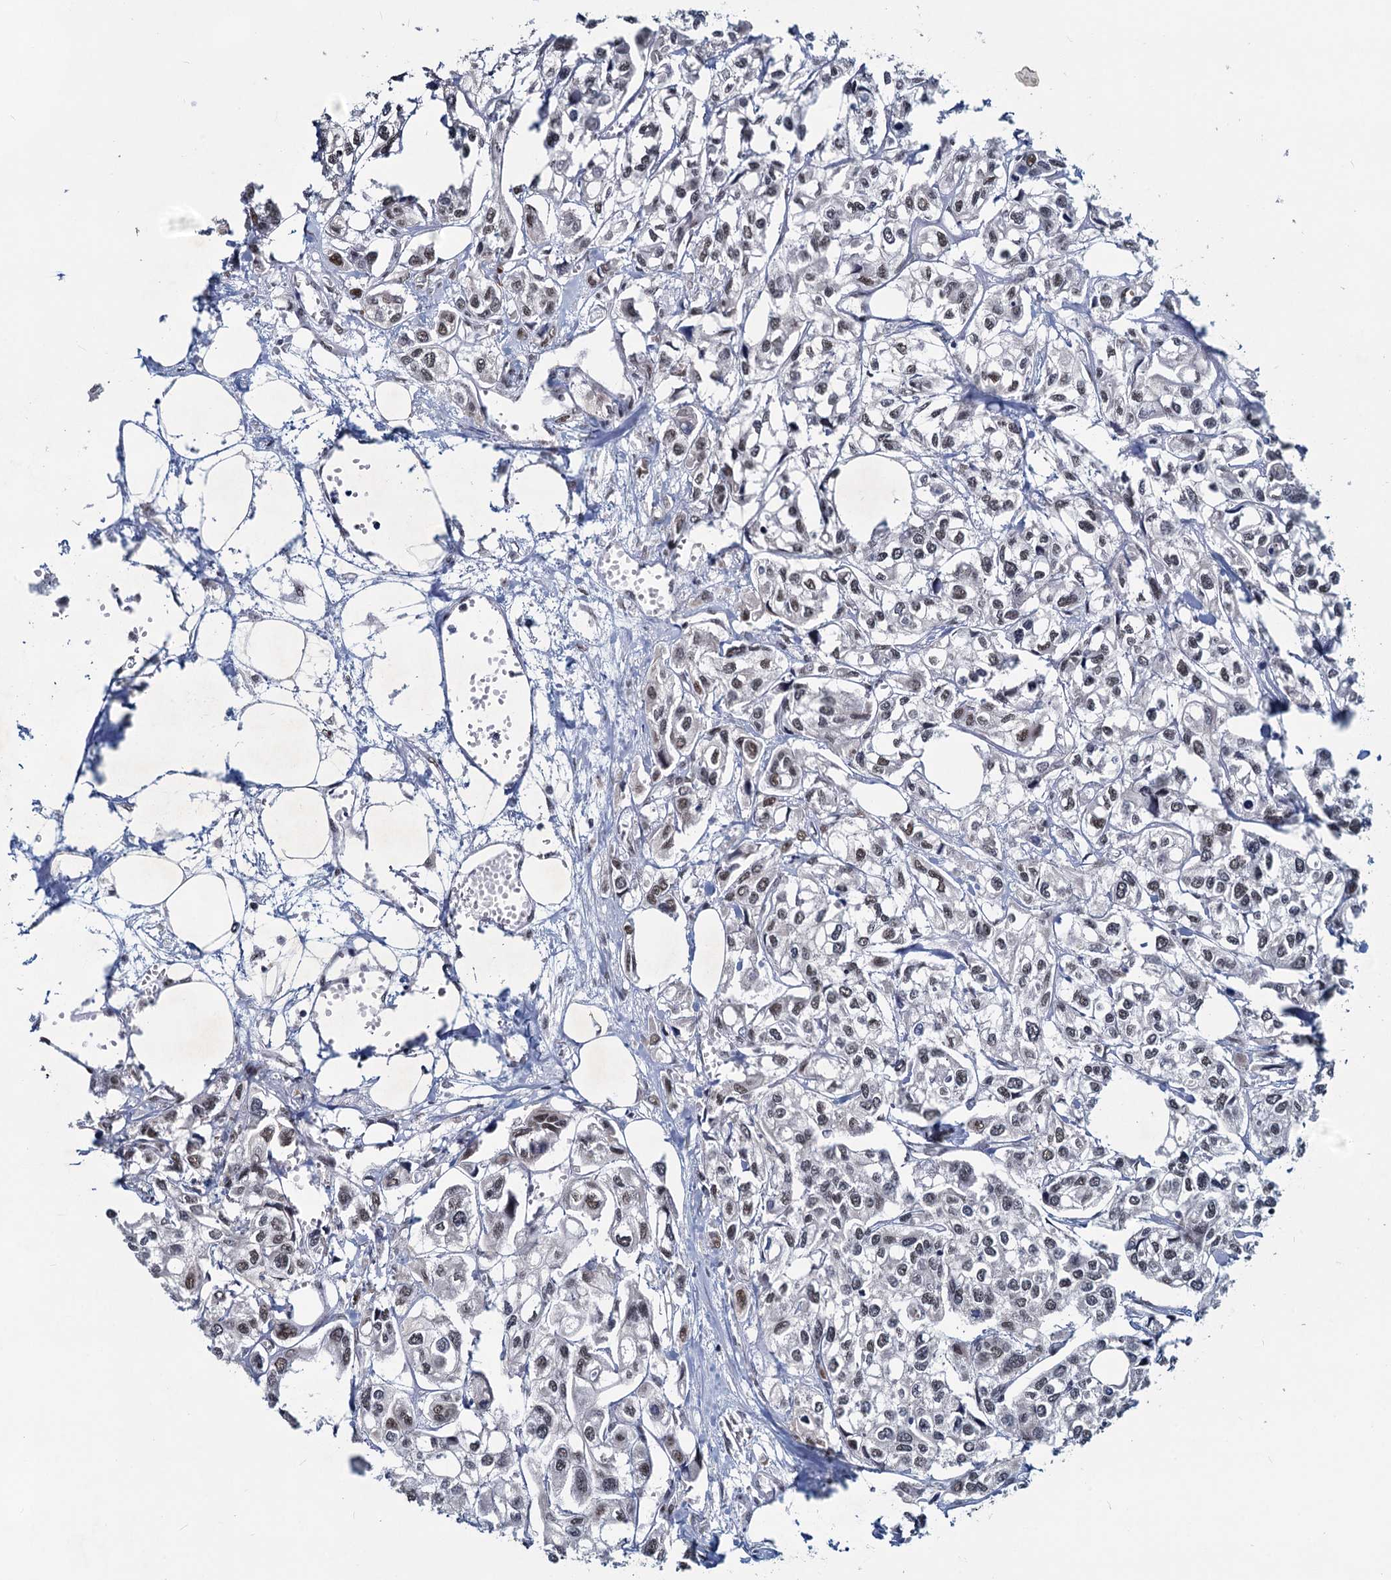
{"staining": {"intensity": "weak", "quantity": ">75%", "location": "nuclear"}, "tissue": "urothelial cancer", "cell_type": "Tumor cells", "image_type": "cancer", "snomed": [{"axis": "morphology", "description": "Urothelial carcinoma, High grade"}, {"axis": "topography", "description": "Urinary bladder"}], "caption": "The histopathology image demonstrates a brown stain indicating the presence of a protein in the nuclear of tumor cells in urothelial carcinoma (high-grade).", "gene": "METTL14", "patient": {"sex": "male", "age": 67}}